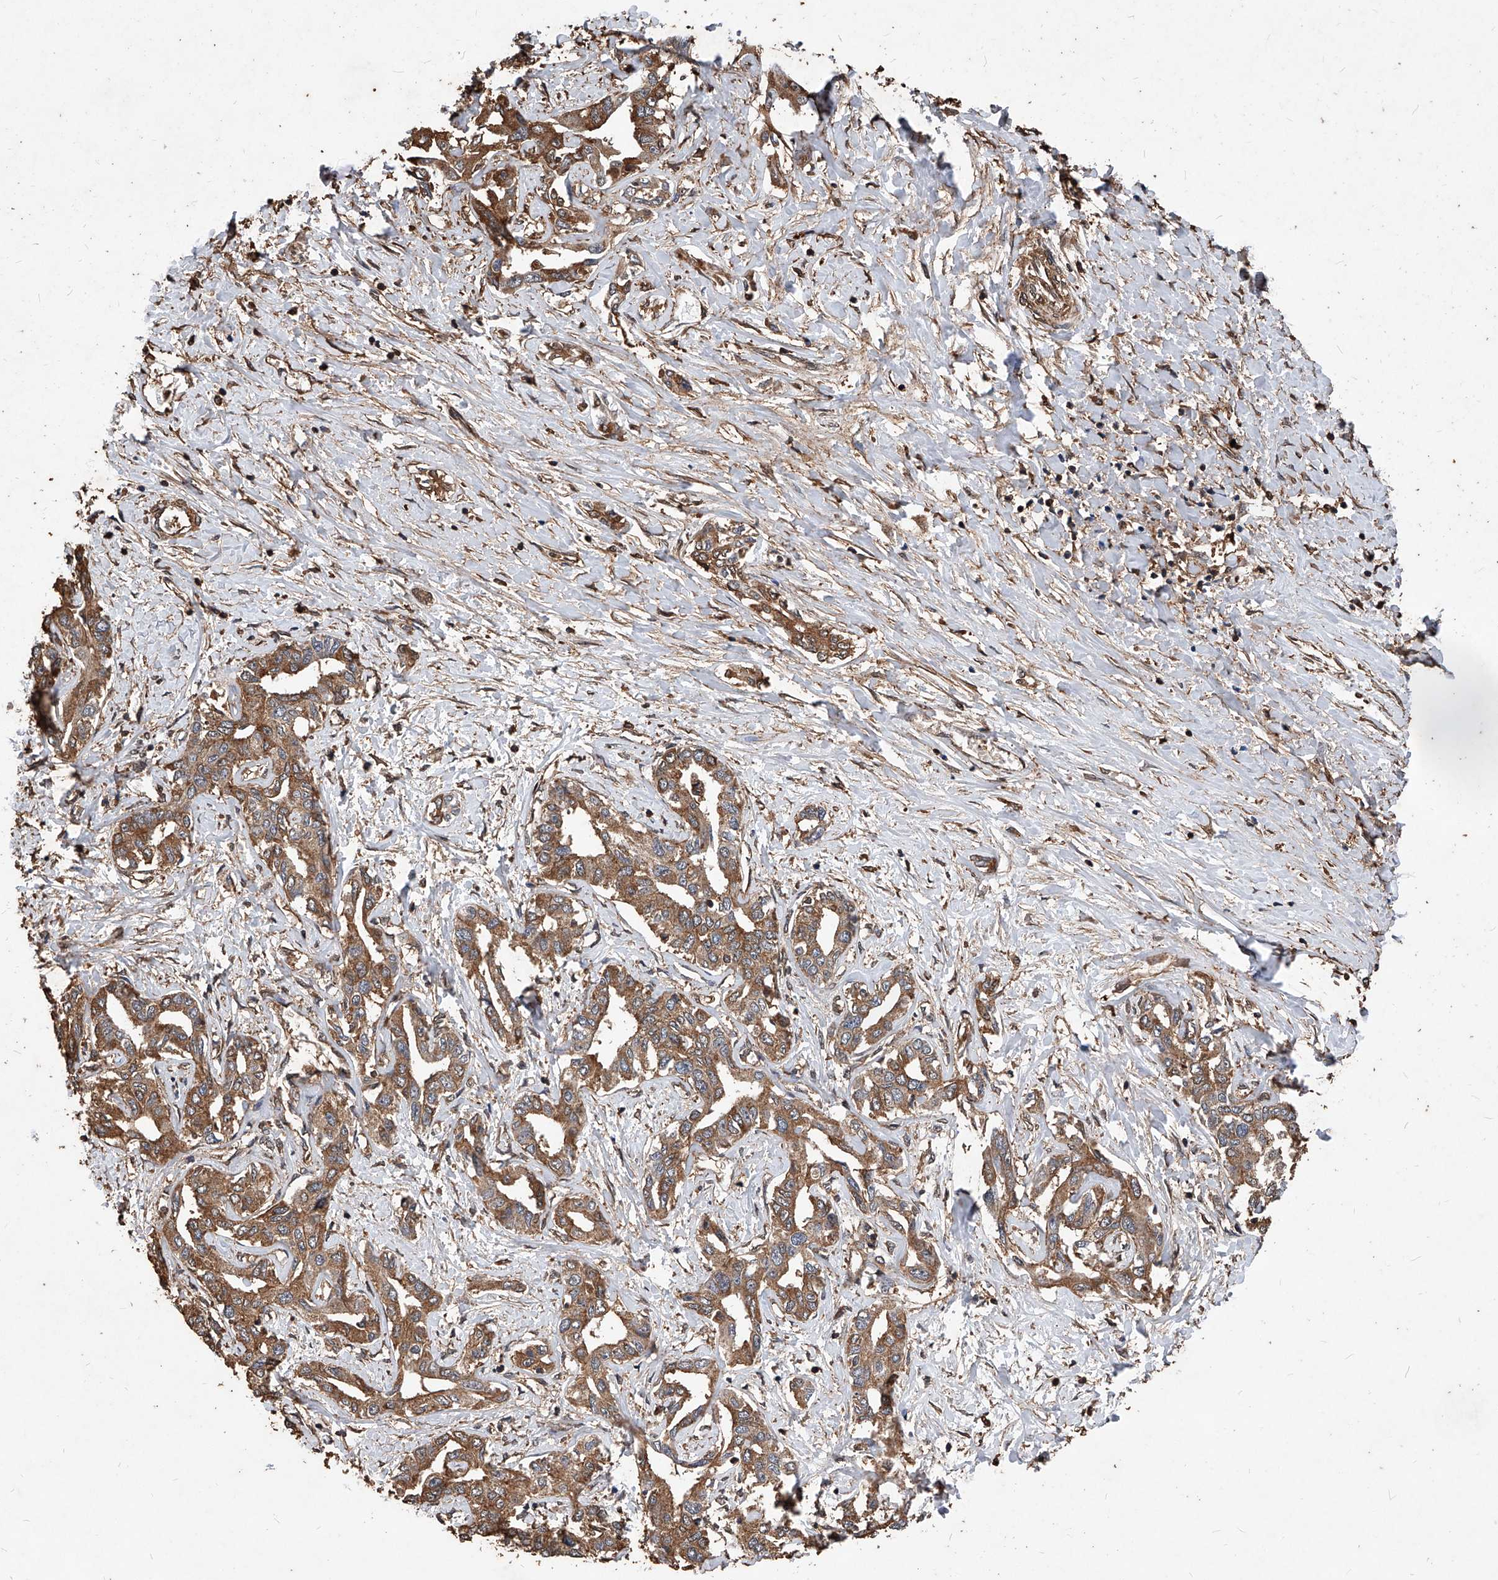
{"staining": {"intensity": "moderate", "quantity": ">75%", "location": "cytoplasmic/membranous"}, "tissue": "liver cancer", "cell_type": "Tumor cells", "image_type": "cancer", "snomed": [{"axis": "morphology", "description": "Cholangiocarcinoma"}, {"axis": "topography", "description": "Liver"}], "caption": "An IHC micrograph of tumor tissue is shown. Protein staining in brown labels moderate cytoplasmic/membranous positivity in liver cancer within tumor cells.", "gene": "UCP2", "patient": {"sex": "male", "age": 59}}